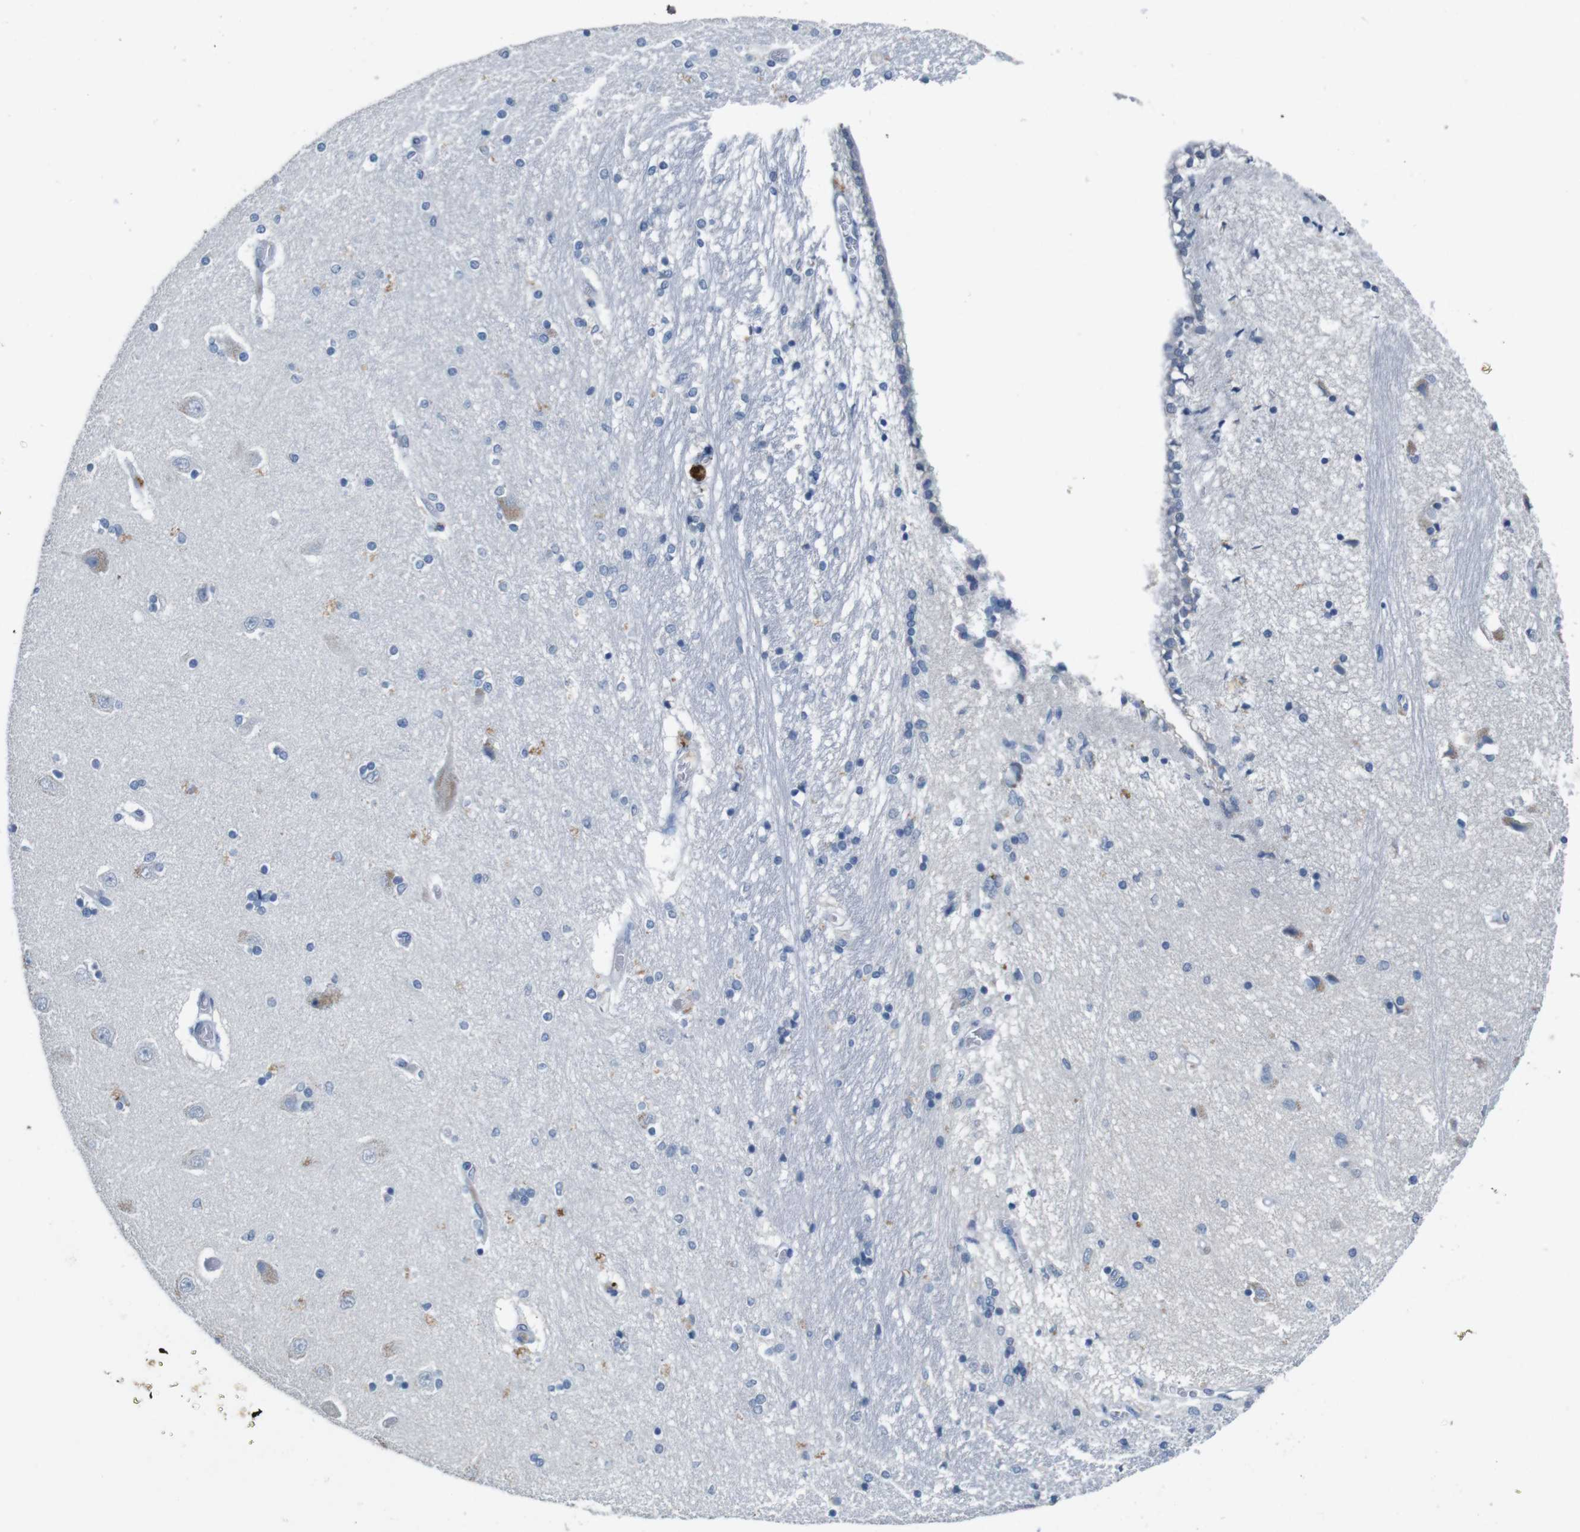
{"staining": {"intensity": "negative", "quantity": "none", "location": "none"}, "tissue": "hippocampus", "cell_type": "Glial cells", "image_type": "normal", "snomed": [{"axis": "morphology", "description": "Normal tissue, NOS"}, {"axis": "topography", "description": "Hippocampus"}], "caption": "High power microscopy image of an immunohistochemistry (IHC) micrograph of normal hippocampus, revealing no significant expression in glial cells.", "gene": "SLC2A8", "patient": {"sex": "female", "age": 54}}